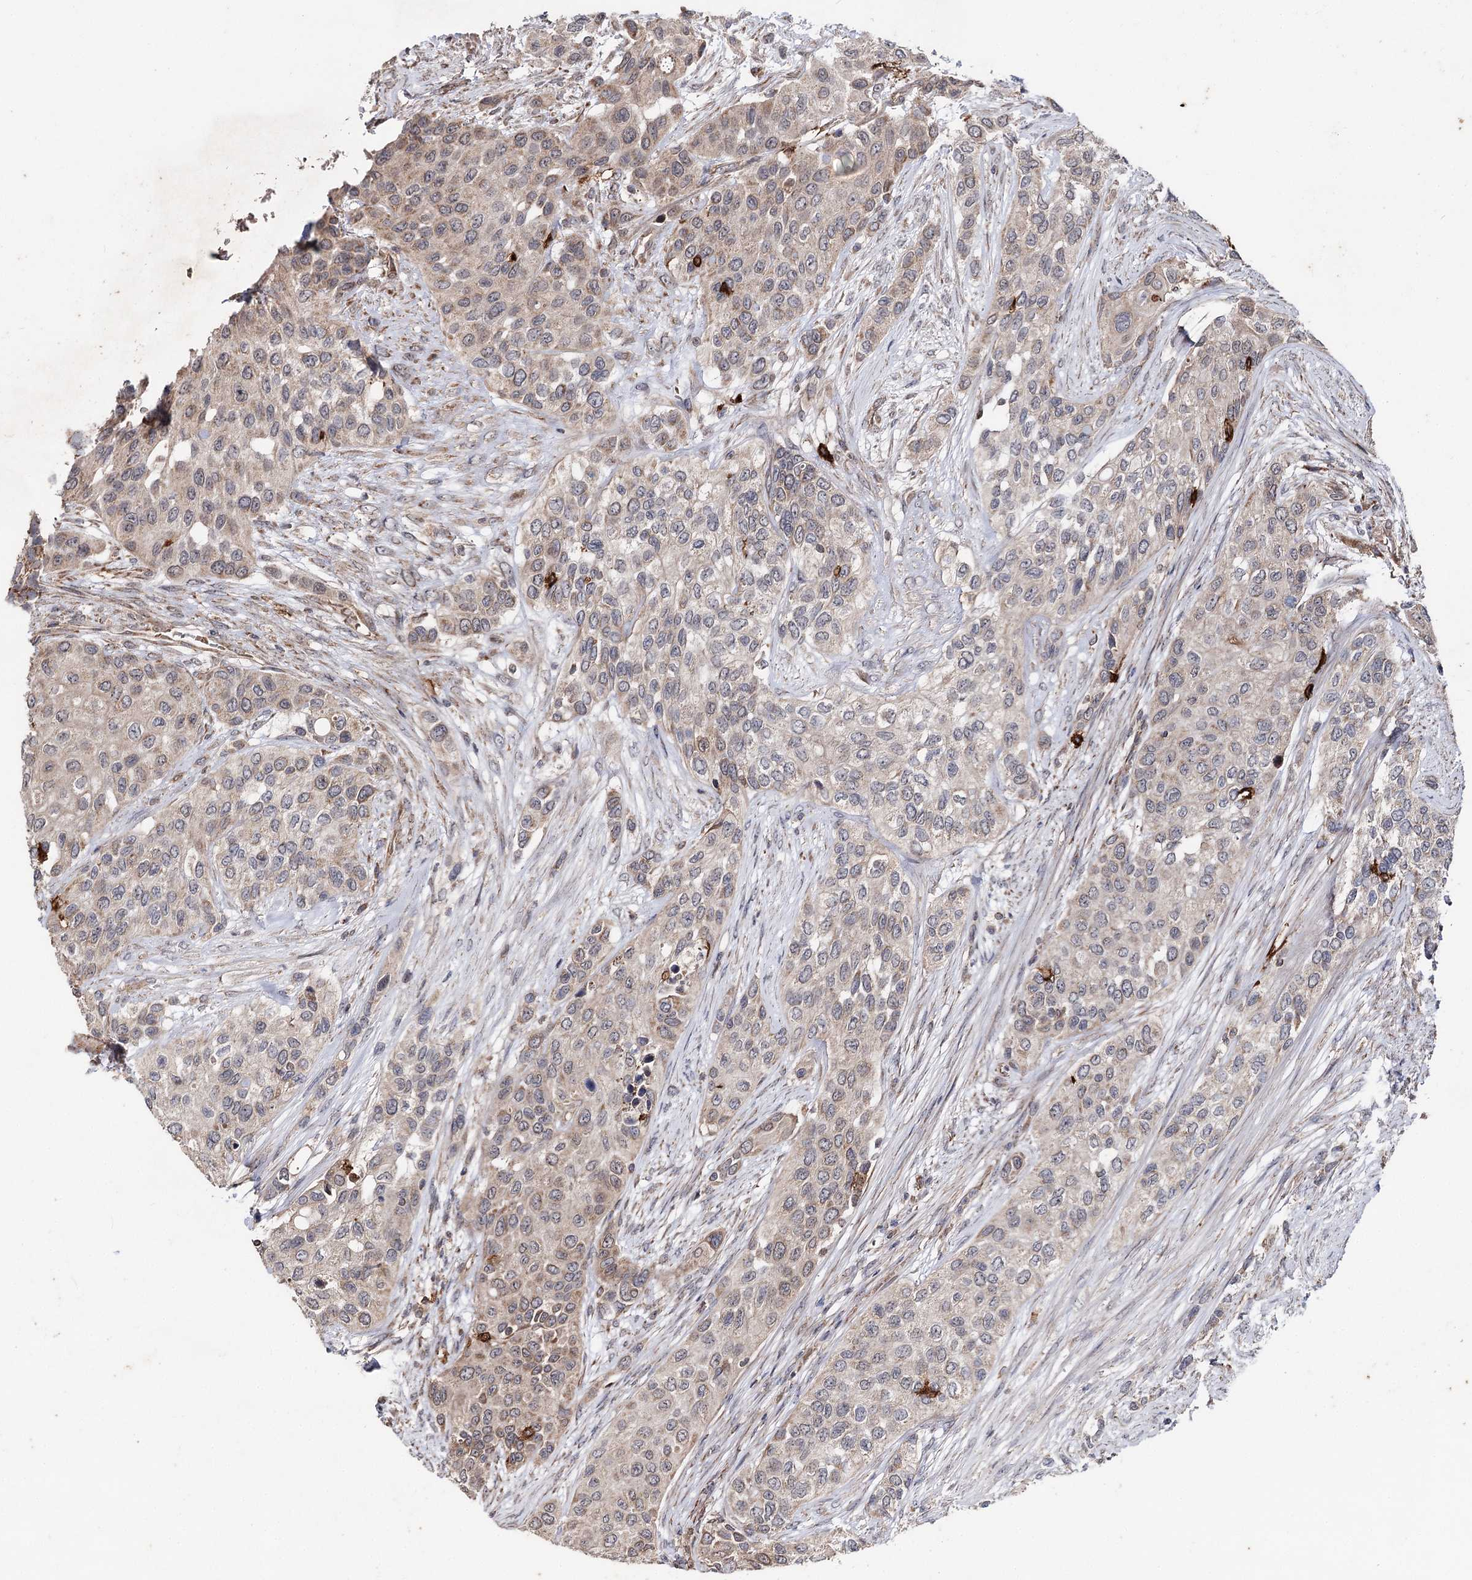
{"staining": {"intensity": "weak", "quantity": "<25%", "location": "cytoplasmic/membranous"}, "tissue": "urothelial cancer", "cell_type": "Tumor cells", "image_type": "cancer", "snomed": [{"axis": "morphology", "description": "Normal tissue, NOS"}, {"axis": "morphology", "description": "Urothelial carcinoma, High grade"}, {"axis": "topography", "description": "Vascular tissue"}, {"axis": "topography", "description": "Urinary bladder"}], "caption": "High-grade urothelial carcinoma was stained to show a protein in brown. There is no significant staining in tumor cells.", "gene": "MINDY3", "patient": {"sex": "female", "age": 56}}